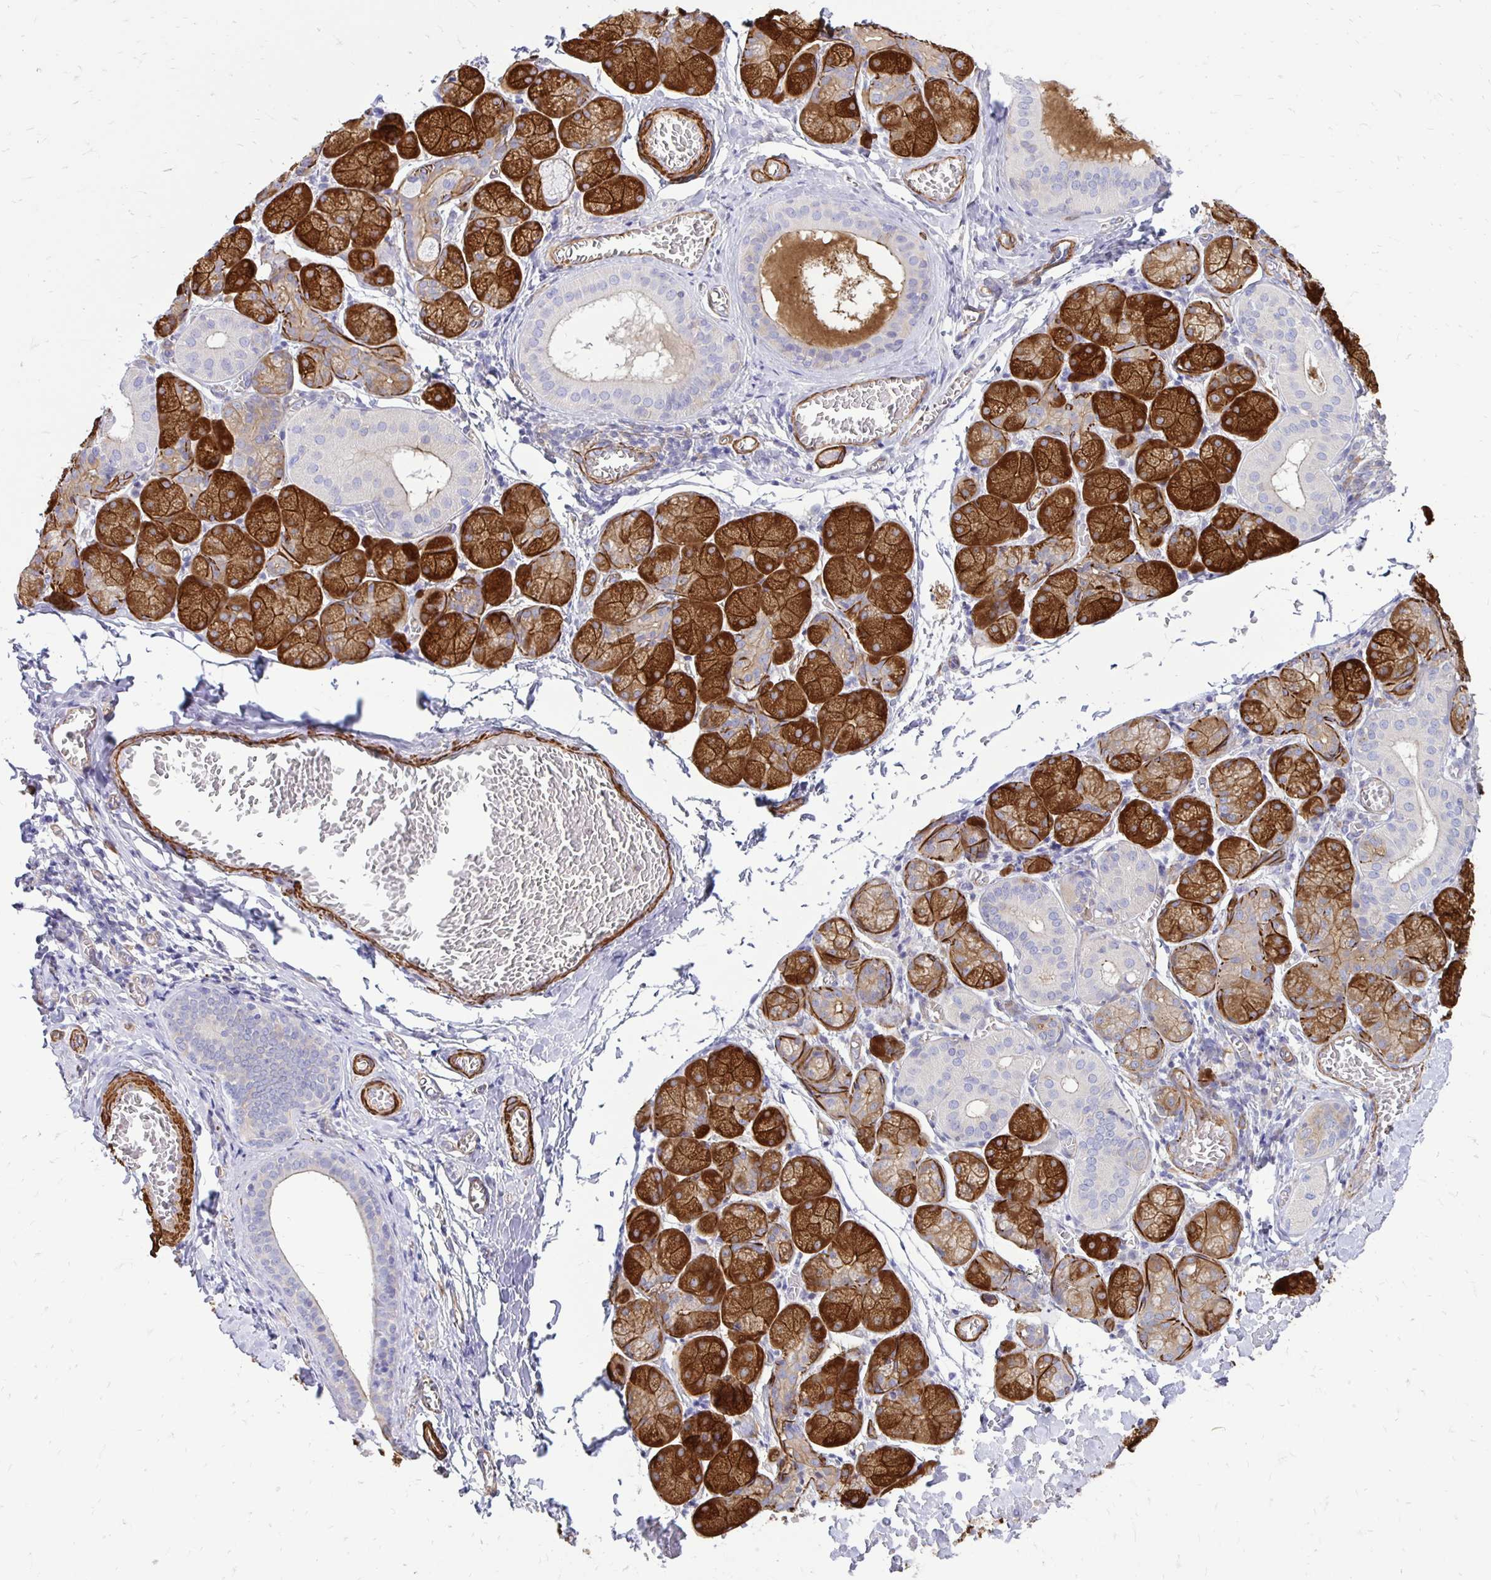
{"staining": {"intensity": "strong", "quantity": "25%-75%", "location": "cytoplasmic/membranous"}, "tissue": "salivary gland", "cell_type": "Glandular cells", "image_type": "normal", "snomed": [{"axis": "morphology", "description": "Normal tissue, NOS"}, {"axis": "topography", "description": "Salivary gland"}], "caption": "Benign salivary gland was stained to show a protein in brown. There is high levels of strong cytoplasmic/membranous positivity in approximately 25%-75% of glandular cells.", "gene": "CTPS1", "patient": {"sex": "female", "age": 24}}